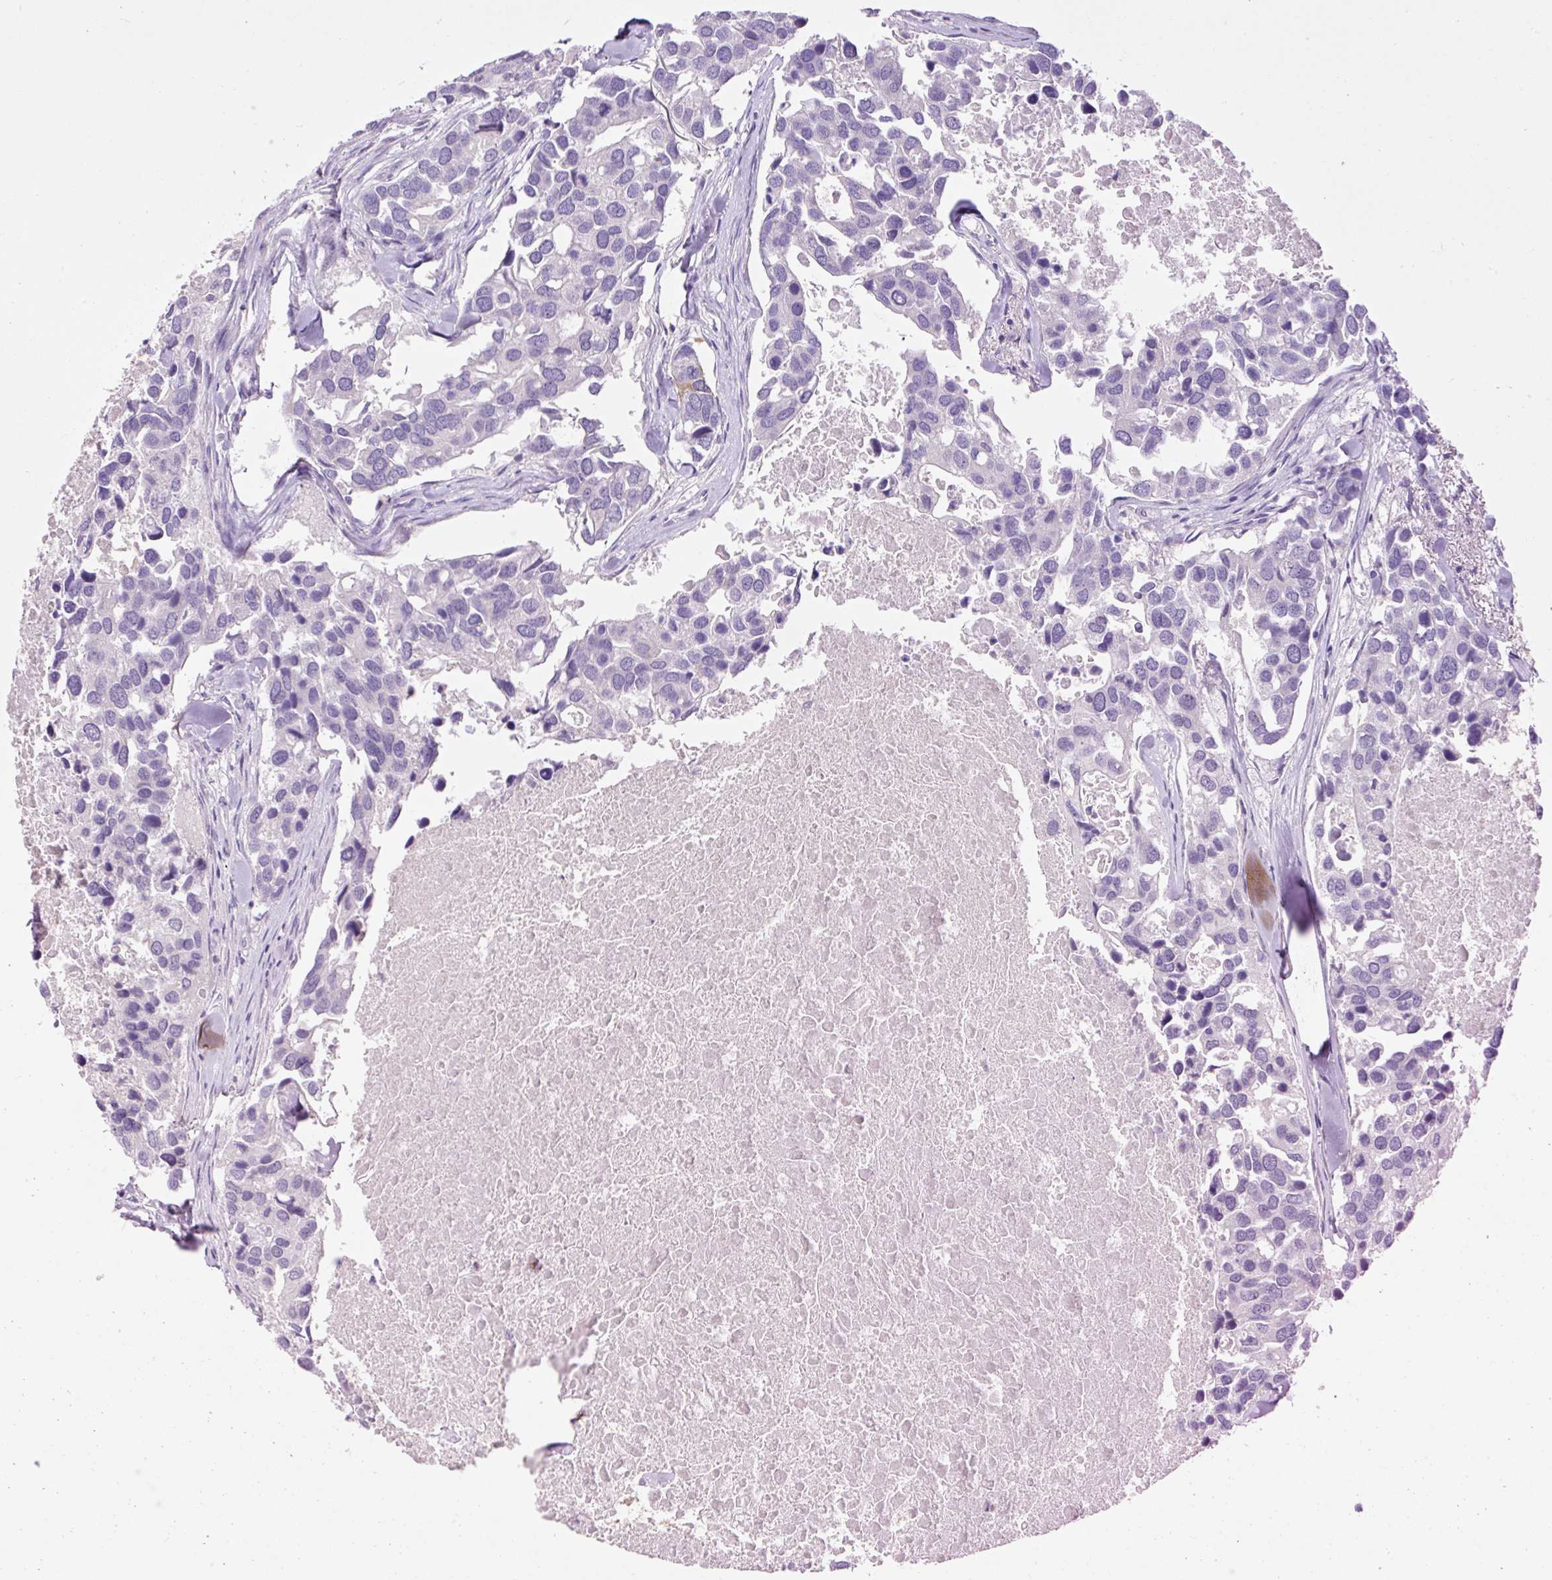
{"staining": {"intensity": "negative", "quantity": "none", "location": "none"}, "tissue": "breast cancer", "cell_type": "Tumor cells", "image_type": "cancer", "snomed": [{"axis": "morphology", "description": "Duct carcinoma"}, {"axis": "topography", "description": "Breast"}], "caption": "There is no significant staining in tumor cells of intraductal carcinoma (breast).", "gene": "SYP", "patient": {"sex": "female", "age": 83}}